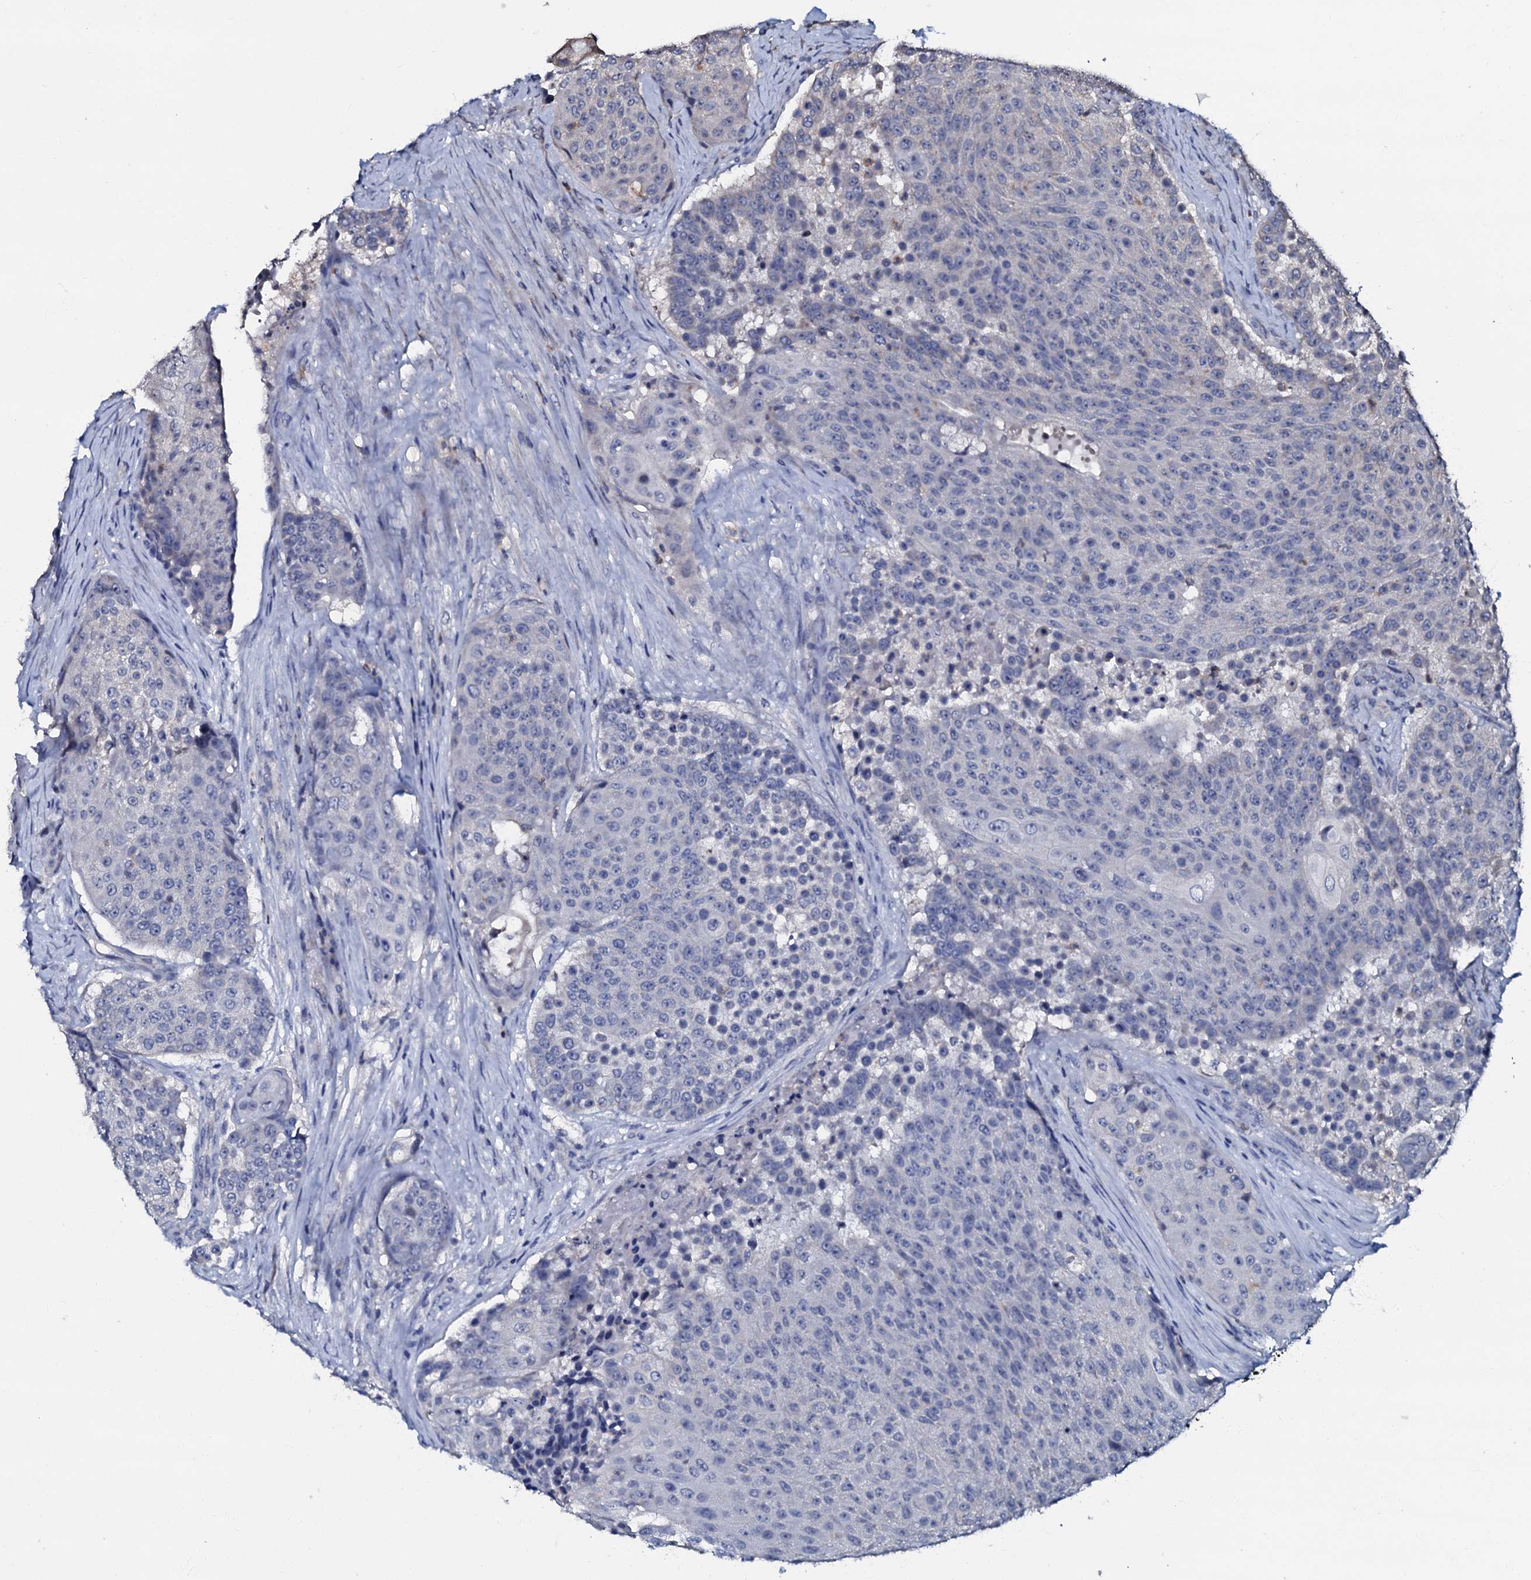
{"staining": {"intensity": "negative", "quantity": "none", "location": "none"}, "tissue": "urothelial cancer", "cell_type": "Tumor cells", "image_type": "cancer", "snomed": [{"axis": "morphology", "description": "Urothelial carcinoma, High grade"}, {"axis": "topography", "description": "Urinary bladder"}], "caption": "Immunohistochemistry (IHC) image of neoplastic tissue: high-grade urothelial carcinoma stained with DAB reveals no significant protein staining in tumor cells. (DAB (3,3'-diaminobenzidine) IHC visualized using brightfield microscopy, high magnification).", "gene": "CPNE2", "patient": {"sex": "female", "age": 63}}